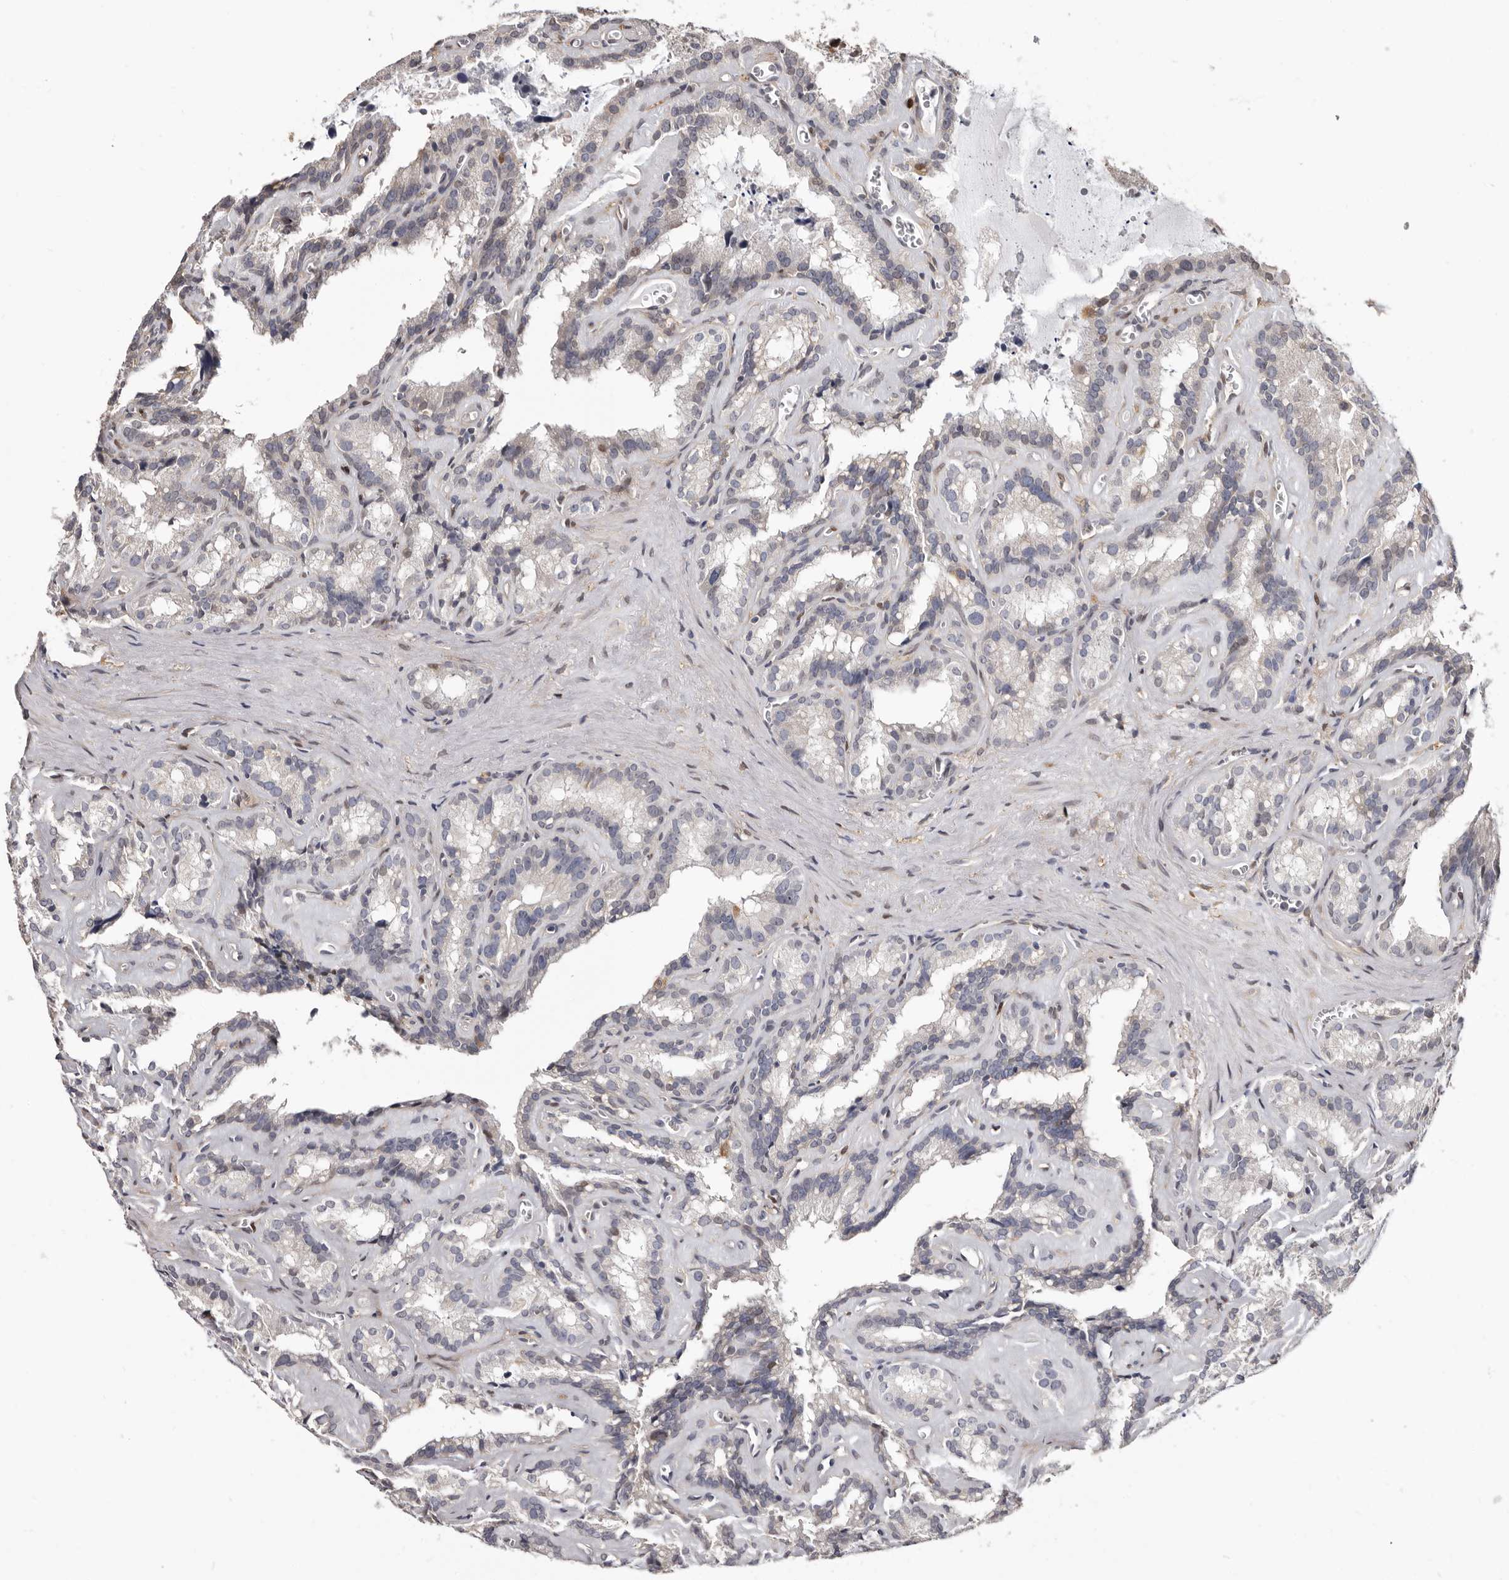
{"staining": {"intensity": "negative", "quantity": "none", "location": "none"}, "tissue": "seminal vesicle", "cell_type": "Glandular cells", "image_type": "normal", "snomed": [{"axis": "morphology", "description": "Normal tissue, NOS"}, {"axis": "topography", "description": "Prostate"}, {"axis": "topography", "description": "Seminal veicle"}], "caption": "An immunohistochemistry image of benign seminal vesicle is shown. There is no staining in glandular cells of seminal vesicle.", "gene": "KHDRBS2", "patient": {"sex": "male", "age": 59}}